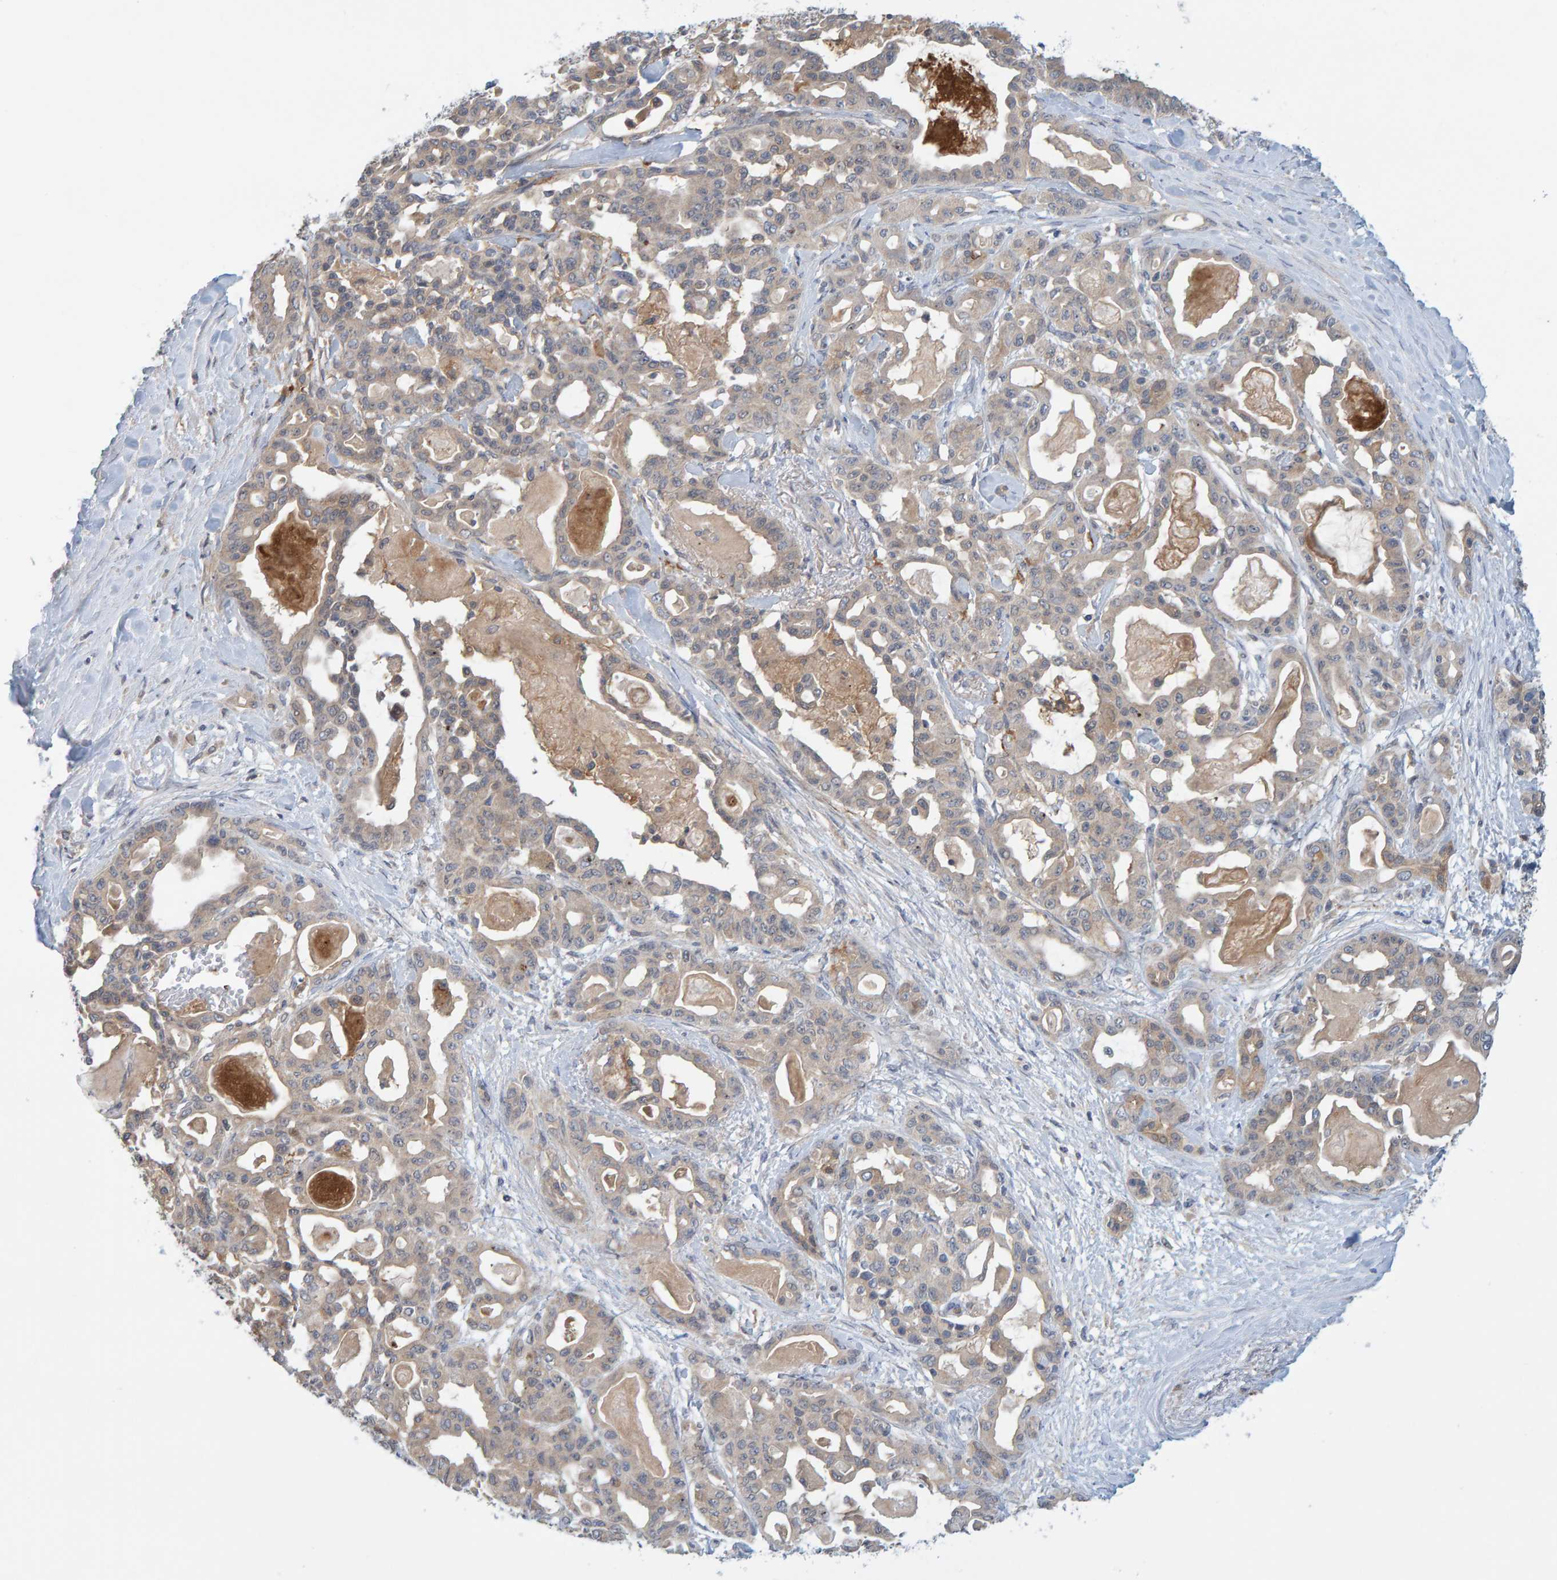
{"staining": {"intensity": "weak", "quantity": ">75%", "location": "cytoplasmic/membranous"}, "tissue": "pancreatic cancer", "cell_type": "Tumor cells", "image_type": "cancer", "snomed": [{"axis": "morphology", "description": "Adenocarcinoma, NOS"}, {"axis": "topography", "description": "Pancreas"}], "caption": "This is a photomicrograph of immunohistochemistry (IHC) staining of pancreatic cancer (adenocarcinoma), which shows weak positivity in the cytoplasmic/membranous of tumor cells.", "gene": "TATDN1", "patient": {"sex": "male", "age": 63}}